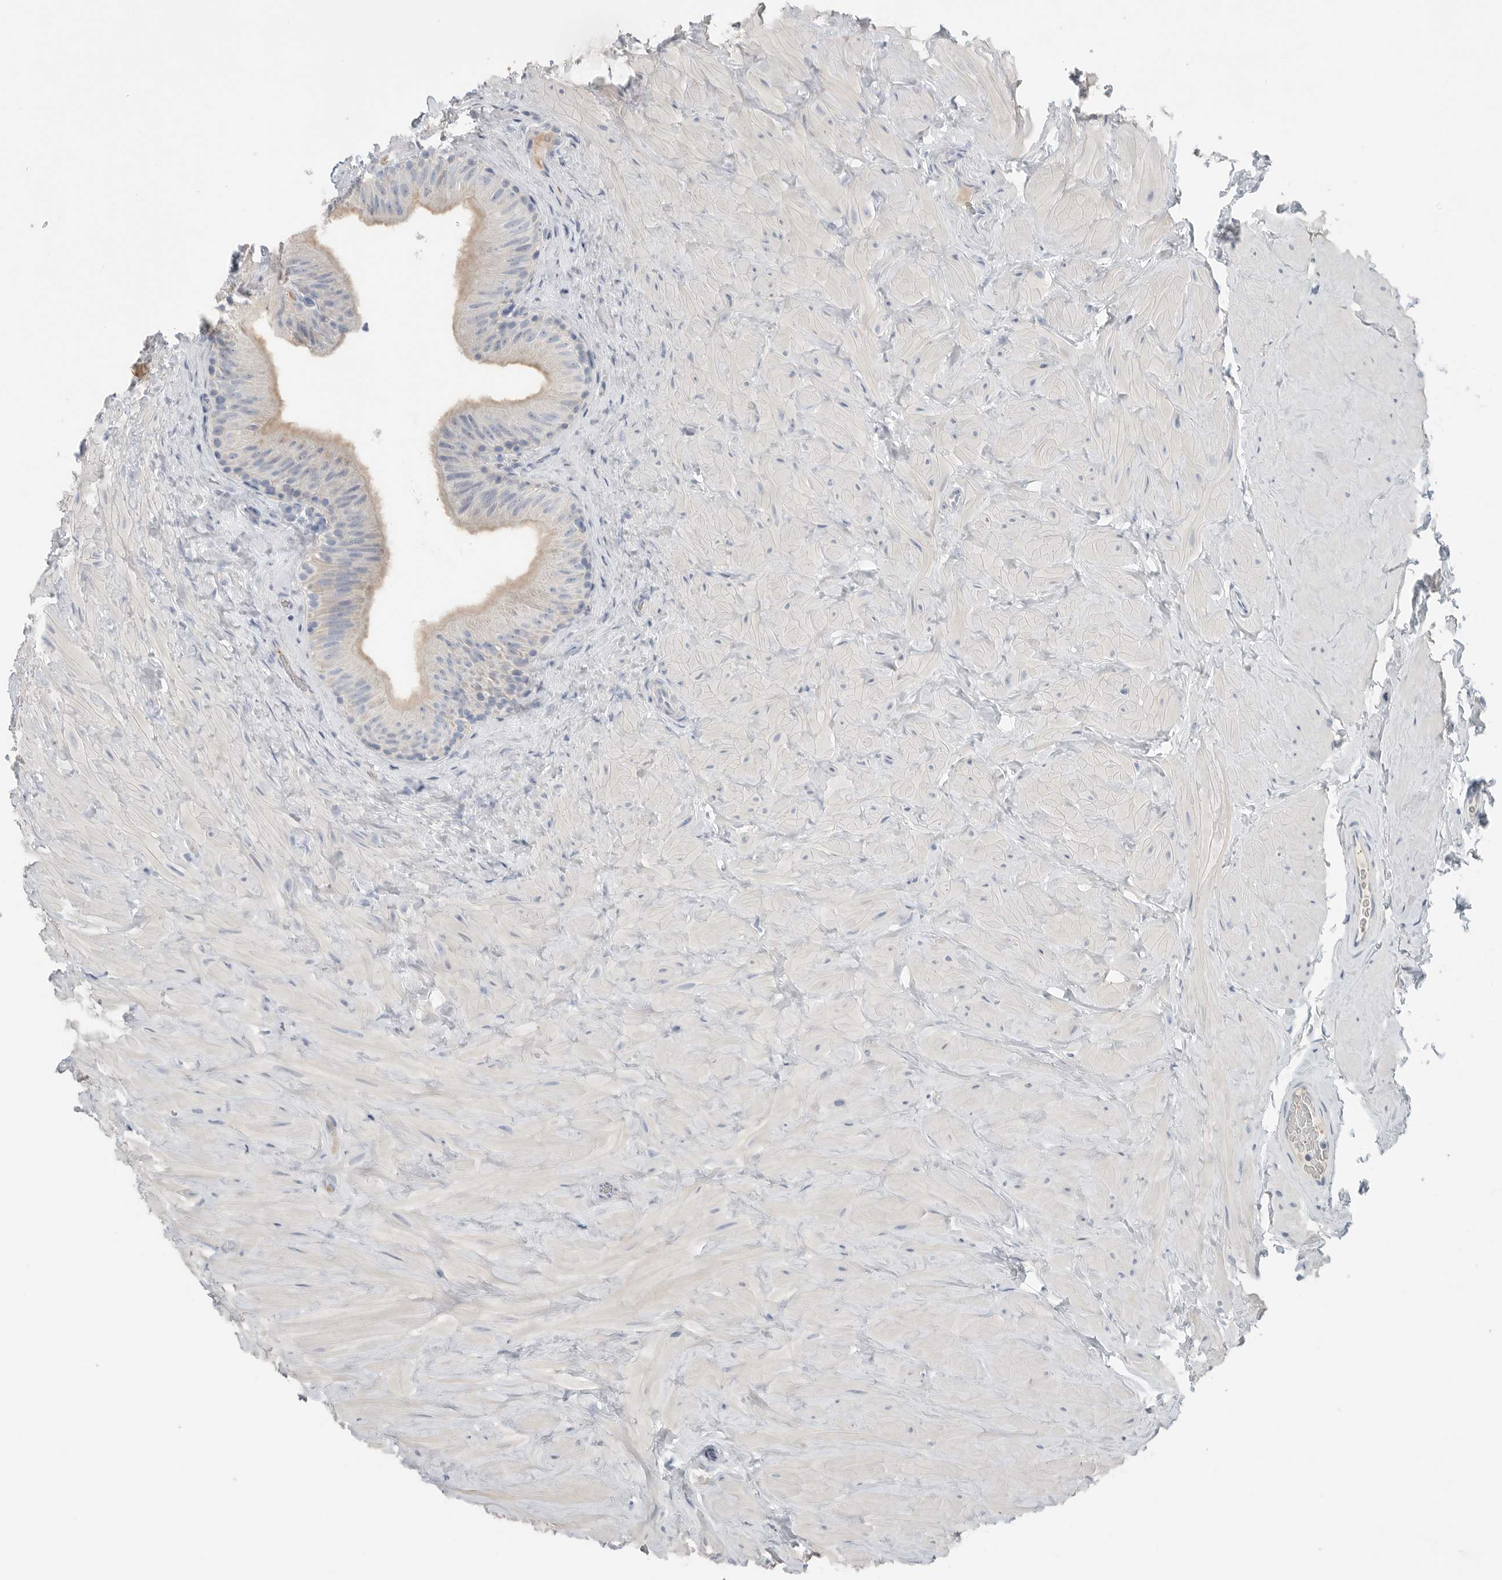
{"staining": {"intensity": "negative", "quantity": "none", "location": "none"}, "tissue": "epididymis", "cell_type": "Glandular cells", "image_type": "normal", "snomed": [{"axis": "morphology", "description": "Normal tissue, NOS"}, {"axis": "topography", "description": "Vascular tissue"}, {"axis": "topography", "description": "Epididymis"}], "caption": "This is an immunohistochemistry (IHC) photomicrograph of benign human epididymis. There is no positivity in glandular cells.", "gene": "SERPINB7", "patient": {"sex": "male", "age": 49}}